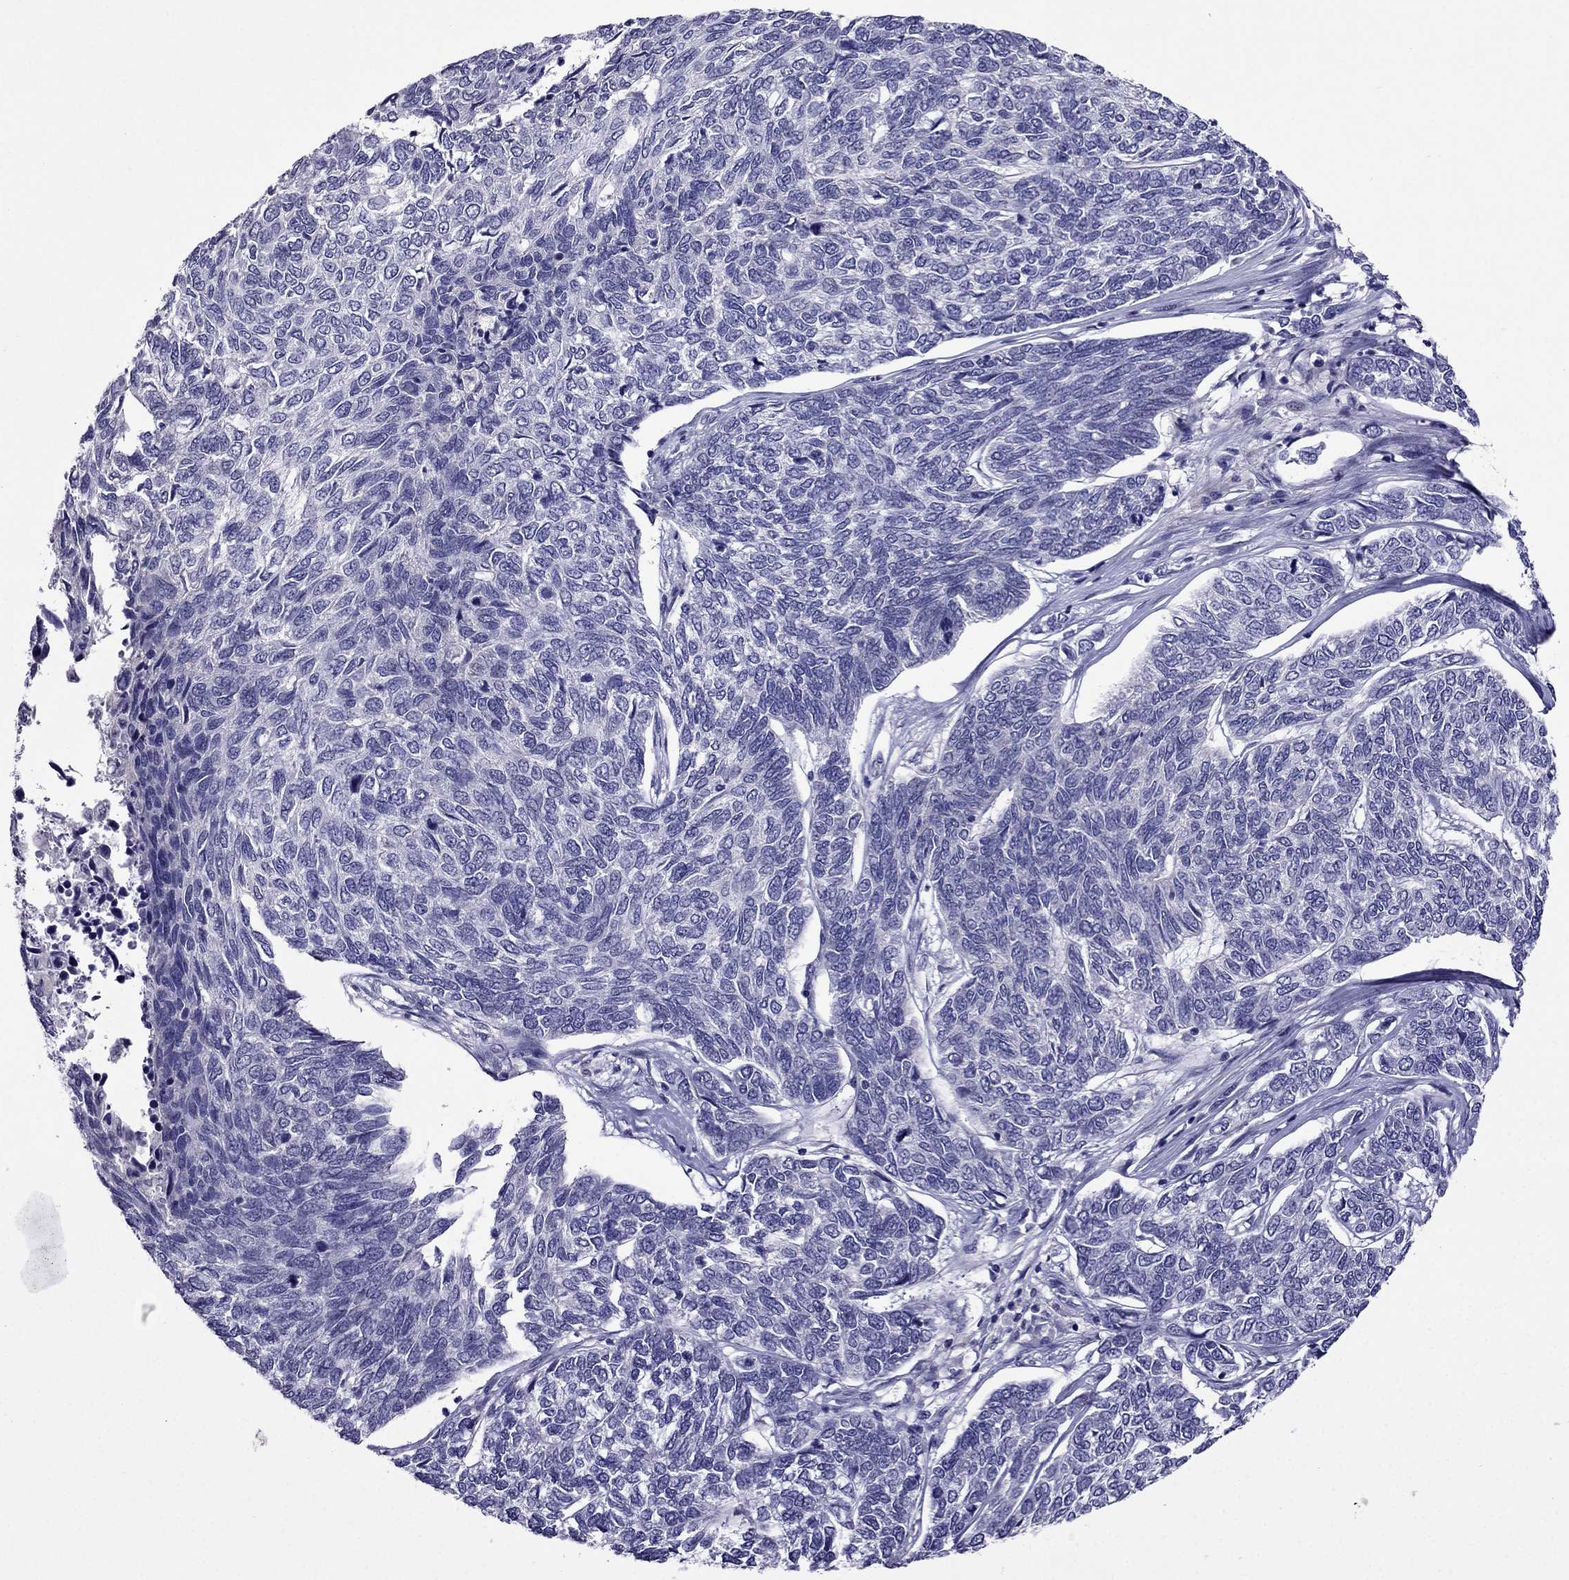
{"staining": {"intensity": "negative", "quantity": "none", "location": "none"}, "tissue": "skin cancer", "cell_type": "Tumor cells", "image_type": "cancer", "snomed": [{"axis": "morphology", "description": "Basal cell carcinoma"}, {"axis": "topography", "description": "Skin"}], "caption": "IHC image of skin cancer stained for a protein (brown), which shows no expression in tumor cells. (DAB immunohistochemistry visualized using brightfield microscopy, high magnification).", "gene": "SPTBN4", "patient": {"sex": "female", "age": 65}}